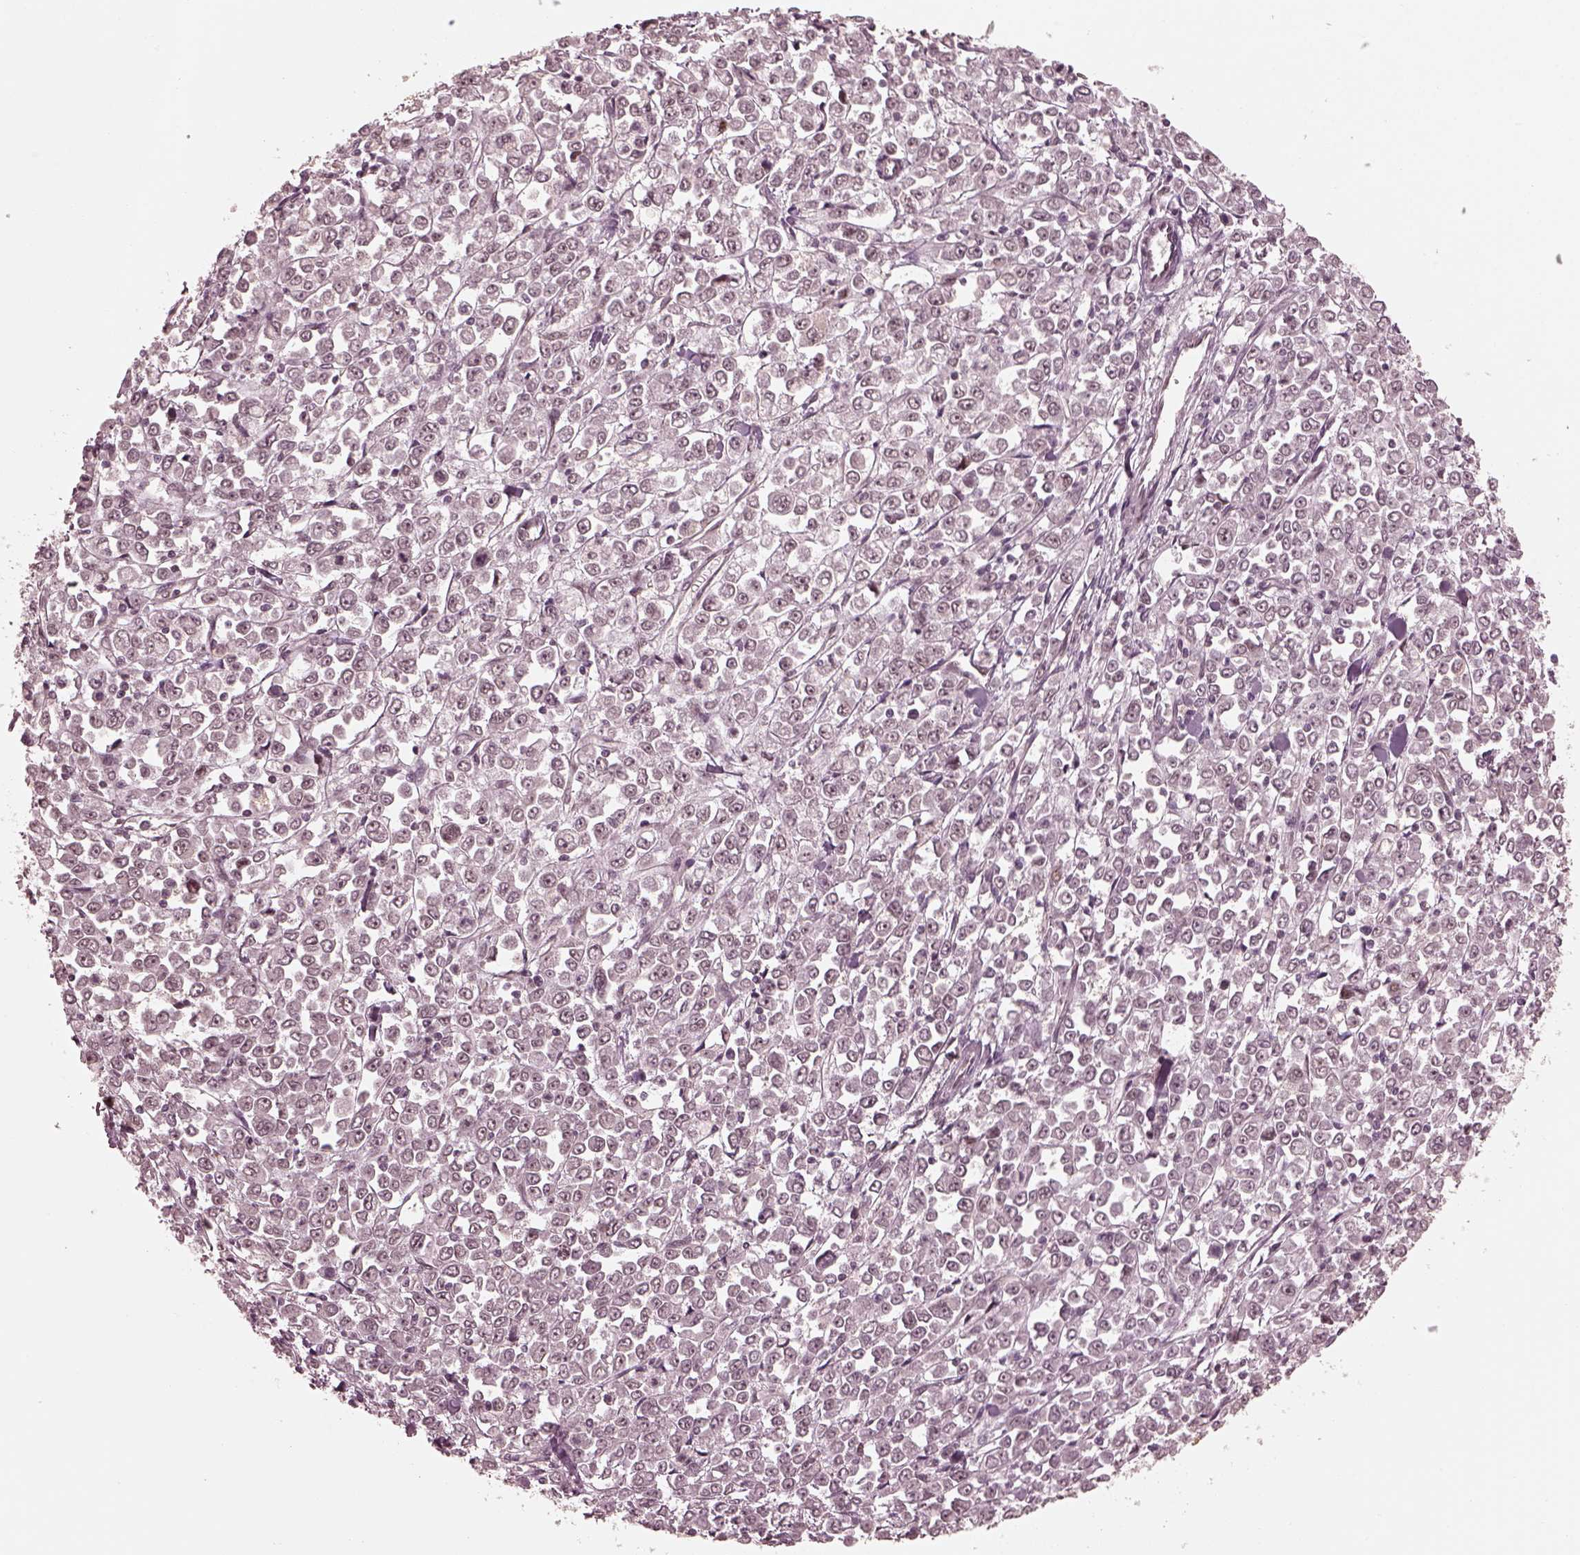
{"staining": {"intensity": "negative", "quantity": "none", "location": "none"}, "tissue": "stomach cancer", "cell_type": "Tumor cells", "image_type": "cancer", "snomed": [{"axis": "morphology", "description": "Adenocarcinoma, NOS"}, {"axis": "topography", "description": "Stomach, upper"}], "caption": "Stomach cancer was stained to show a protein in brown. There is no significant staining in tumor cells.", "gene": "TRIB3", "patient": {"sex": "male", "age": 70}}